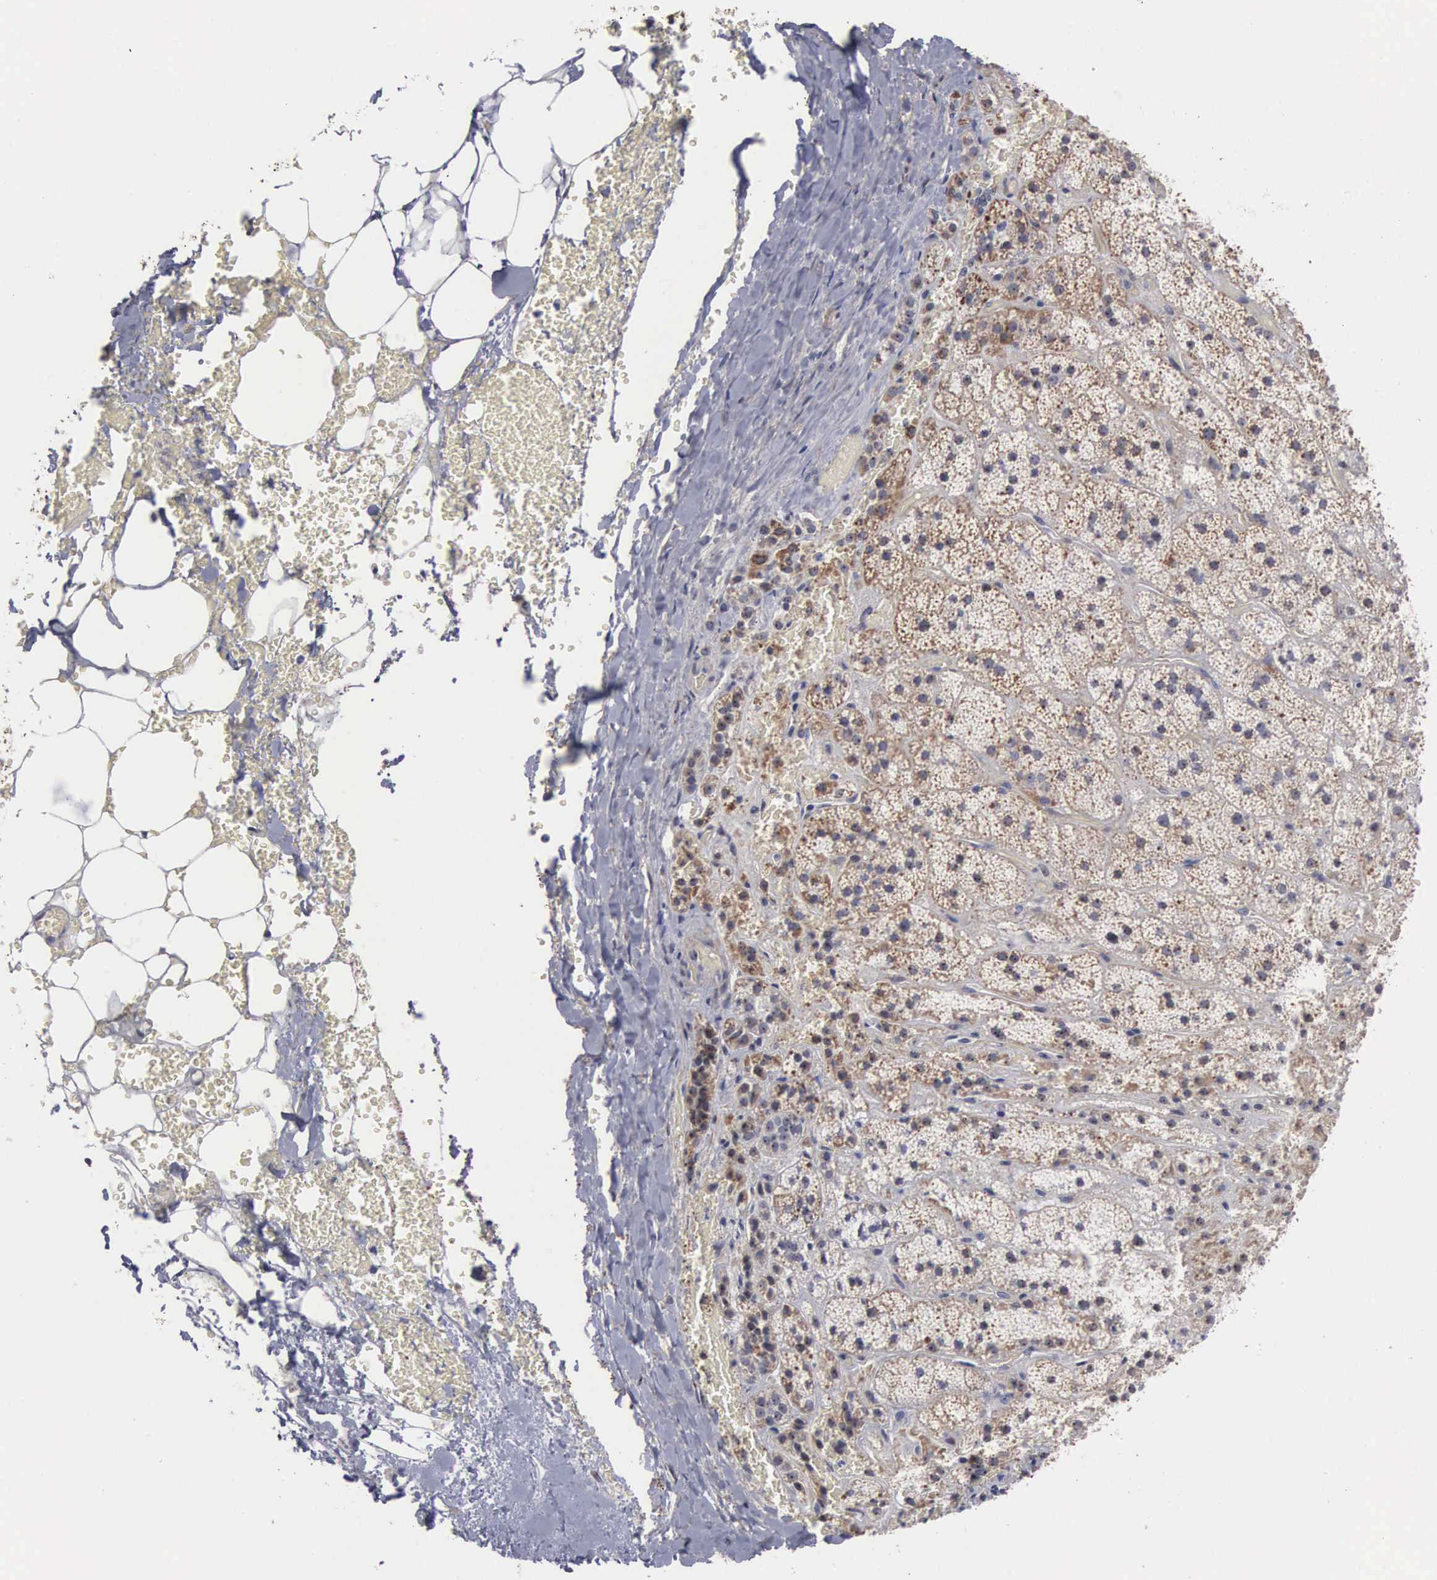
{"staining": {"intensity": "weak", "quantity": "<25%", "location": "cytoplasmic/membranous"}, "tissue": "adrenal gland", "cell_type": "Glandular cells", "image_type": "normal", "snomed": [{"axis": "morphology", "description": "Normal tissue, NOS"}, {"axis": "topography", "description": "Adrenal gland"}], "caption": "Immunohistochemistry micrograph of normal adrenal gland: adrenal gland stained with DAB displays no significant protein expression in glandular cells. The staining was performed using DAB to visualize the protein expression in brown, while the nuclei were stained in blue with hematoxylin (Magnification: 20x).", "gene": "NGDN", "patient": {"sex": "male", "age": 57}}